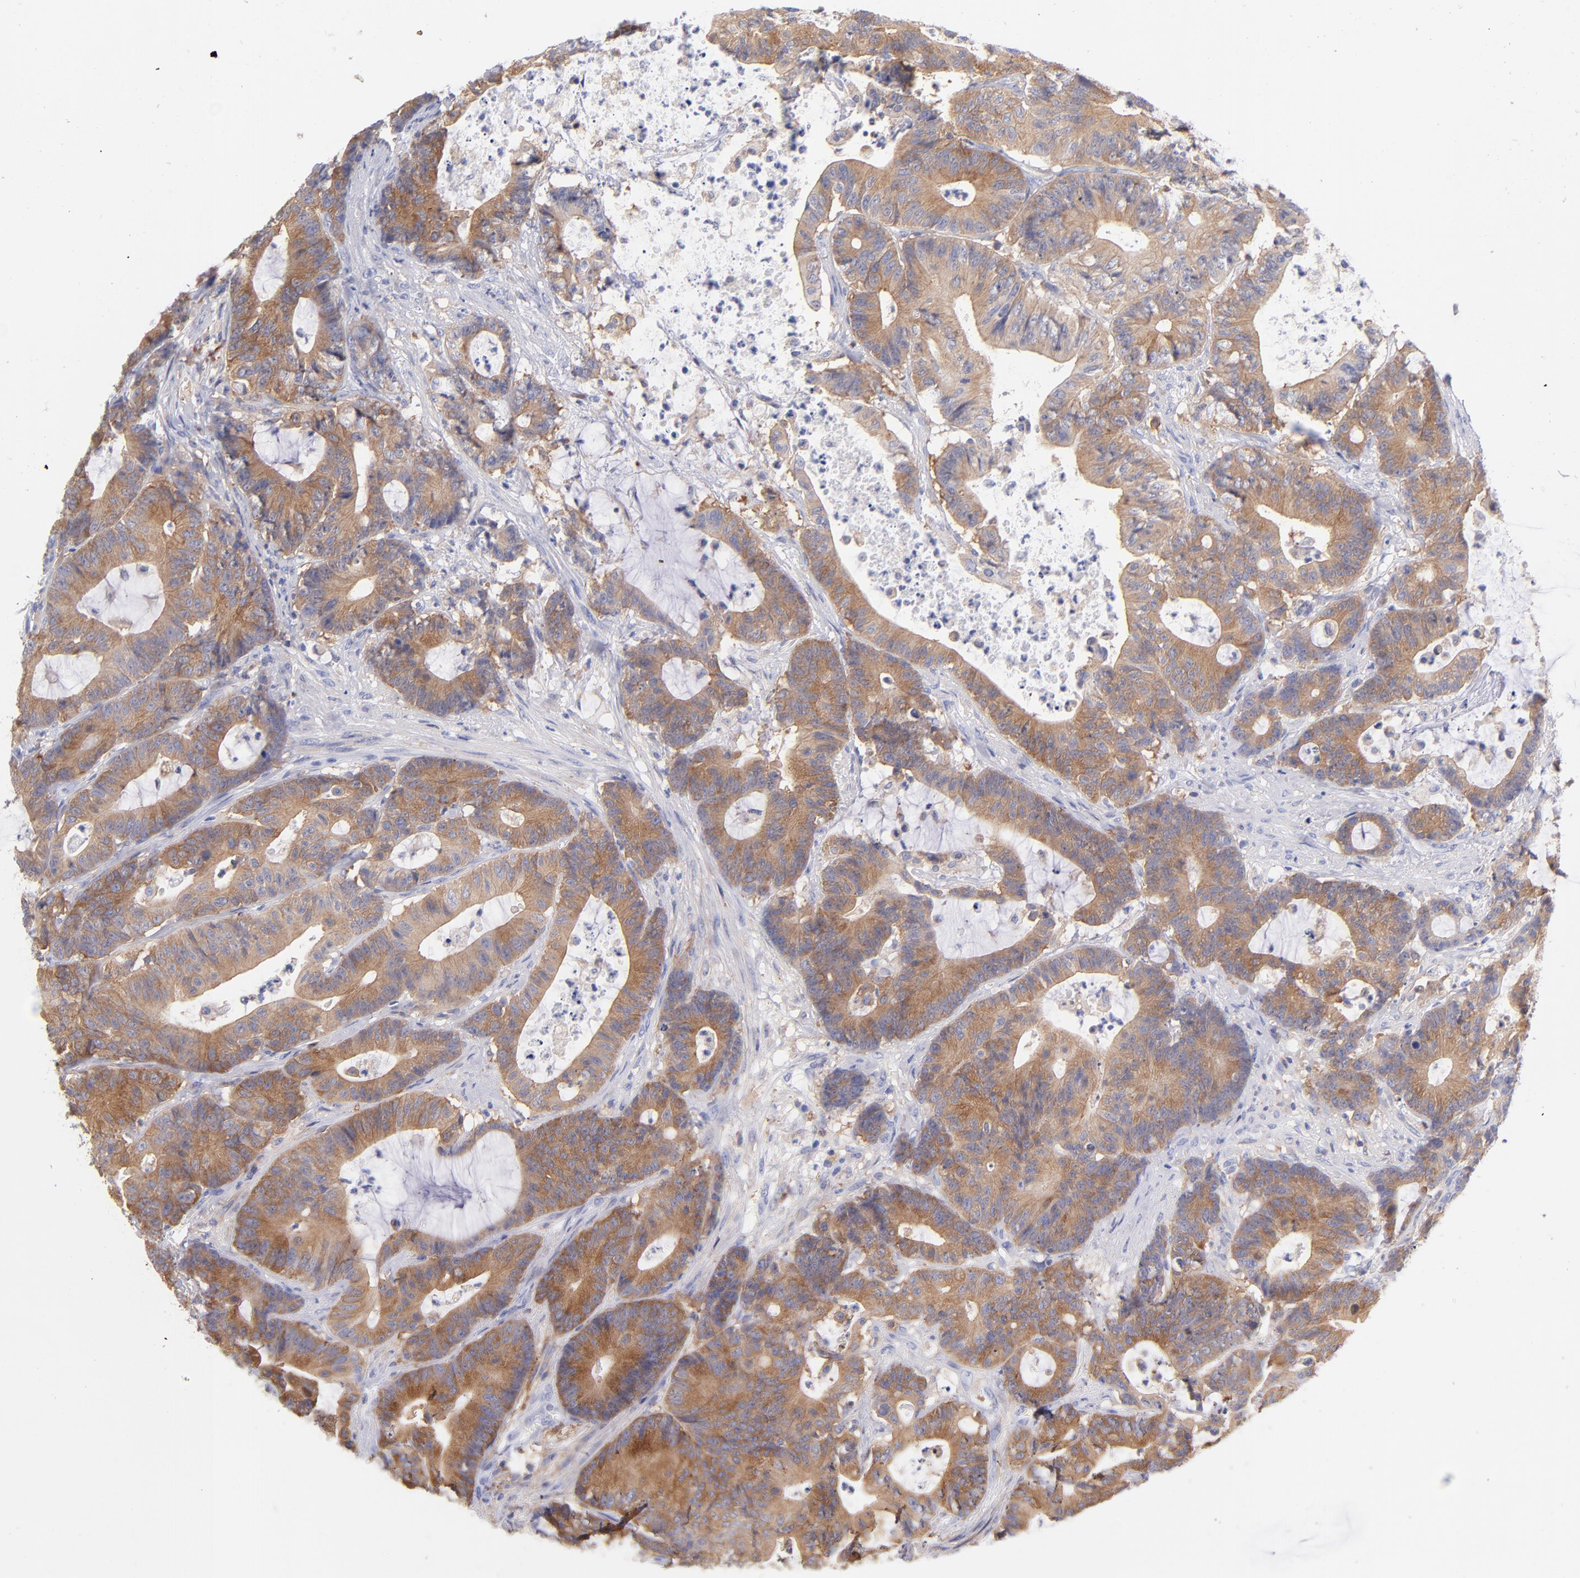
{"staining": {"intensity": "moderate", "quantity": ">75%", "location": "cytoplasmic/membranous"}, "tissue": "colorectal cancer", "cell_type": "Tumor cells", "image_type": "cancer", "snomed": [{"axis": "morphology", "description": "Adenocarcinoma, NOS"}, {"axis": "topography", "description": "Colon"}], "caption": "Human colorectal adenocarcinoma stained with a brown dye exhibits moderate cytoplasmic/membranous positive expression in about >75% of tumor cells.", "gene": "PRKCA", "patient": {"sex": "female", "age": 84}}